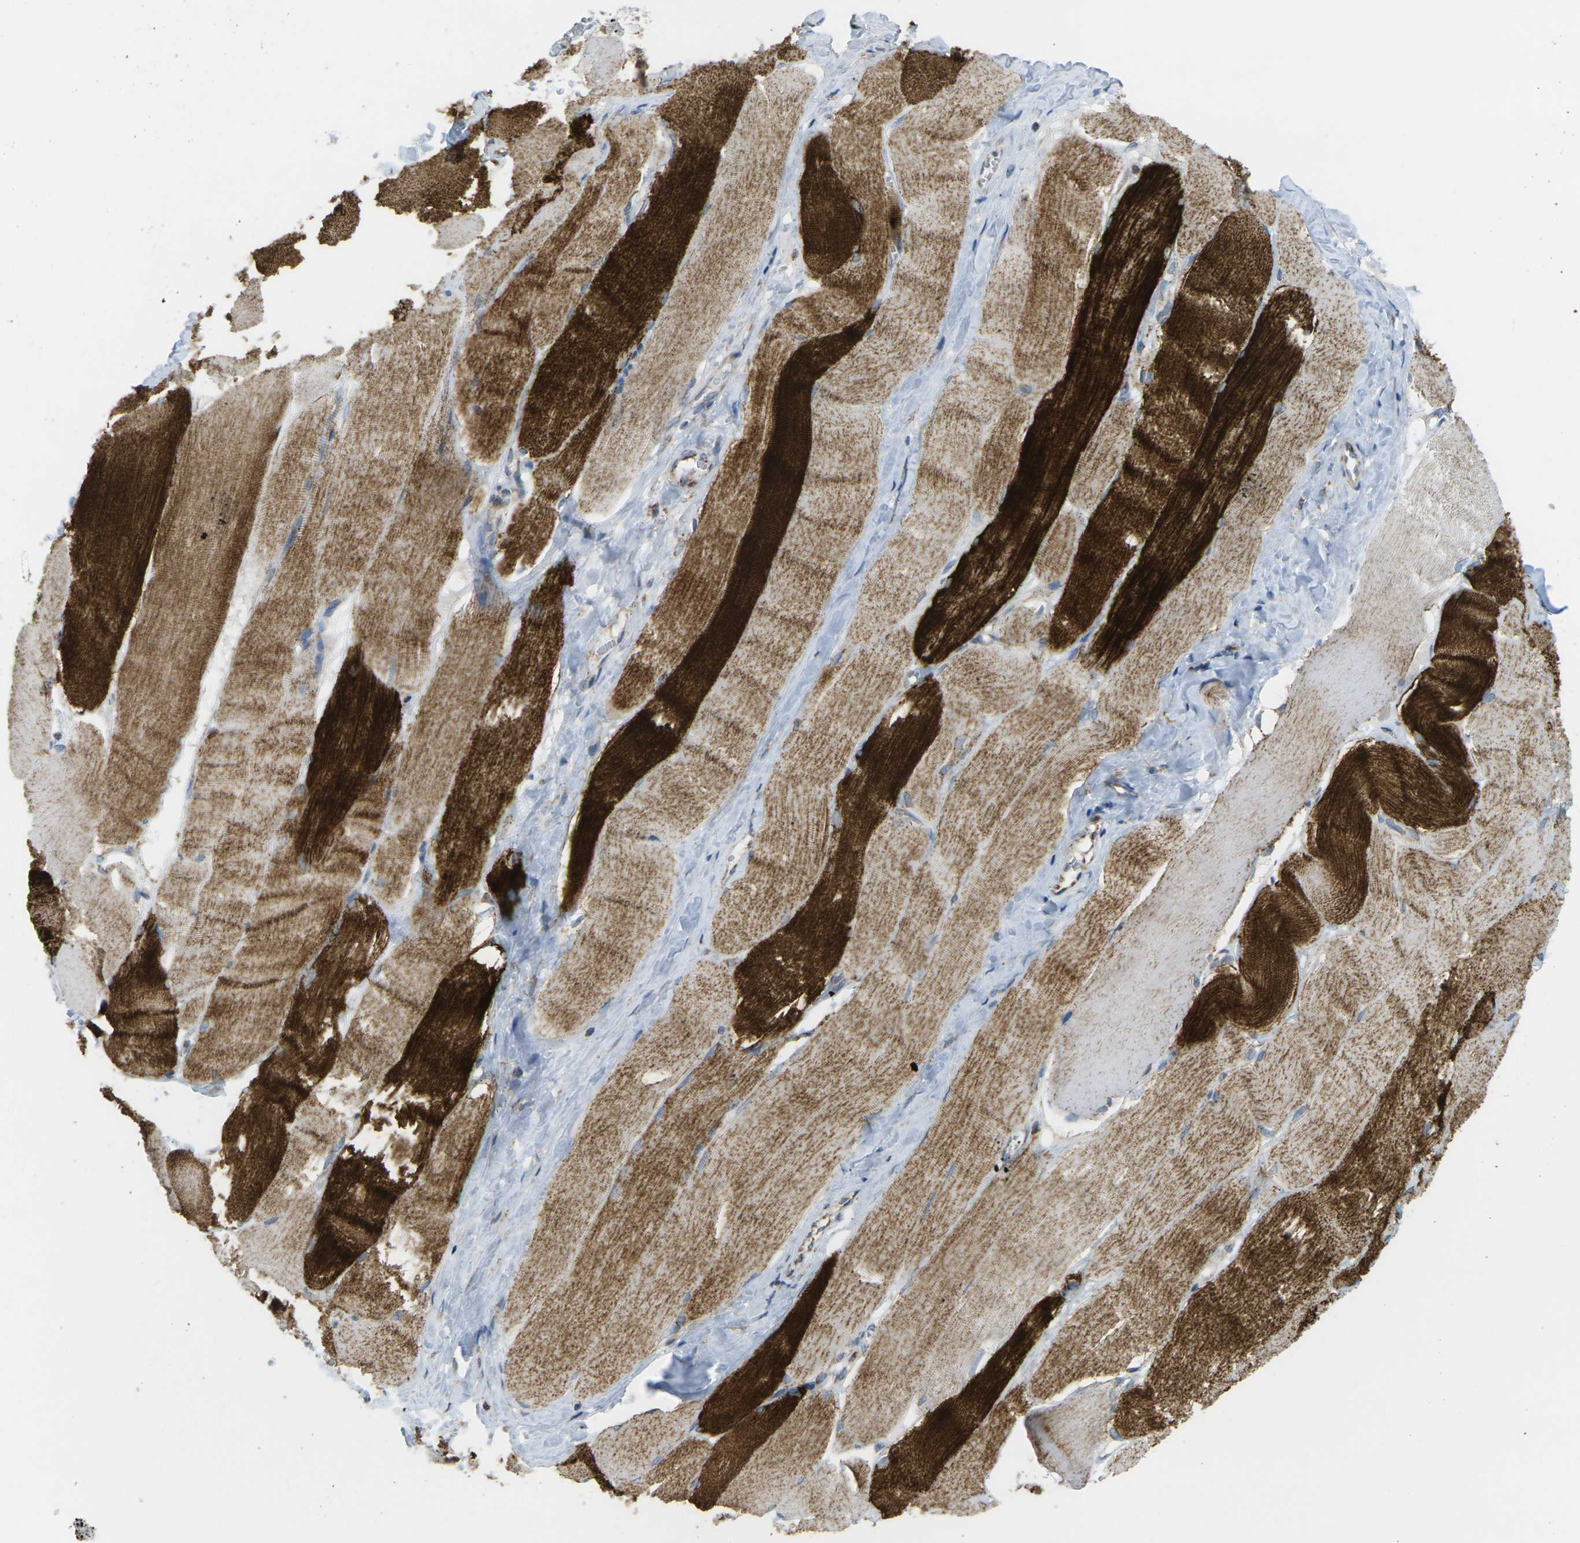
{"staining": {"intensity": "strong", "quantity": ">75%", "location": "cytoplasmic/membranous"}, "tissue": "skeletal muscle", "cell_type": "Myocytes", "image_type": "normal", "snomed": [{"axis": "morphology", "description": "Normal tissue, NOS"}, {"axis": "morphology", "description": "Squamous cell carcinoma, NOS"}, {"axis": "topography", "description": "Skeletal muscle"}], "caption": "An image showing strong cytoplasmic/membranous expression in about >75% of myocytes in benign skeletal muscle, as visualized by brown immunohistochemical staining.", "gene": "CYB5R1", "patient": {"sex": "male", "age": 51}}